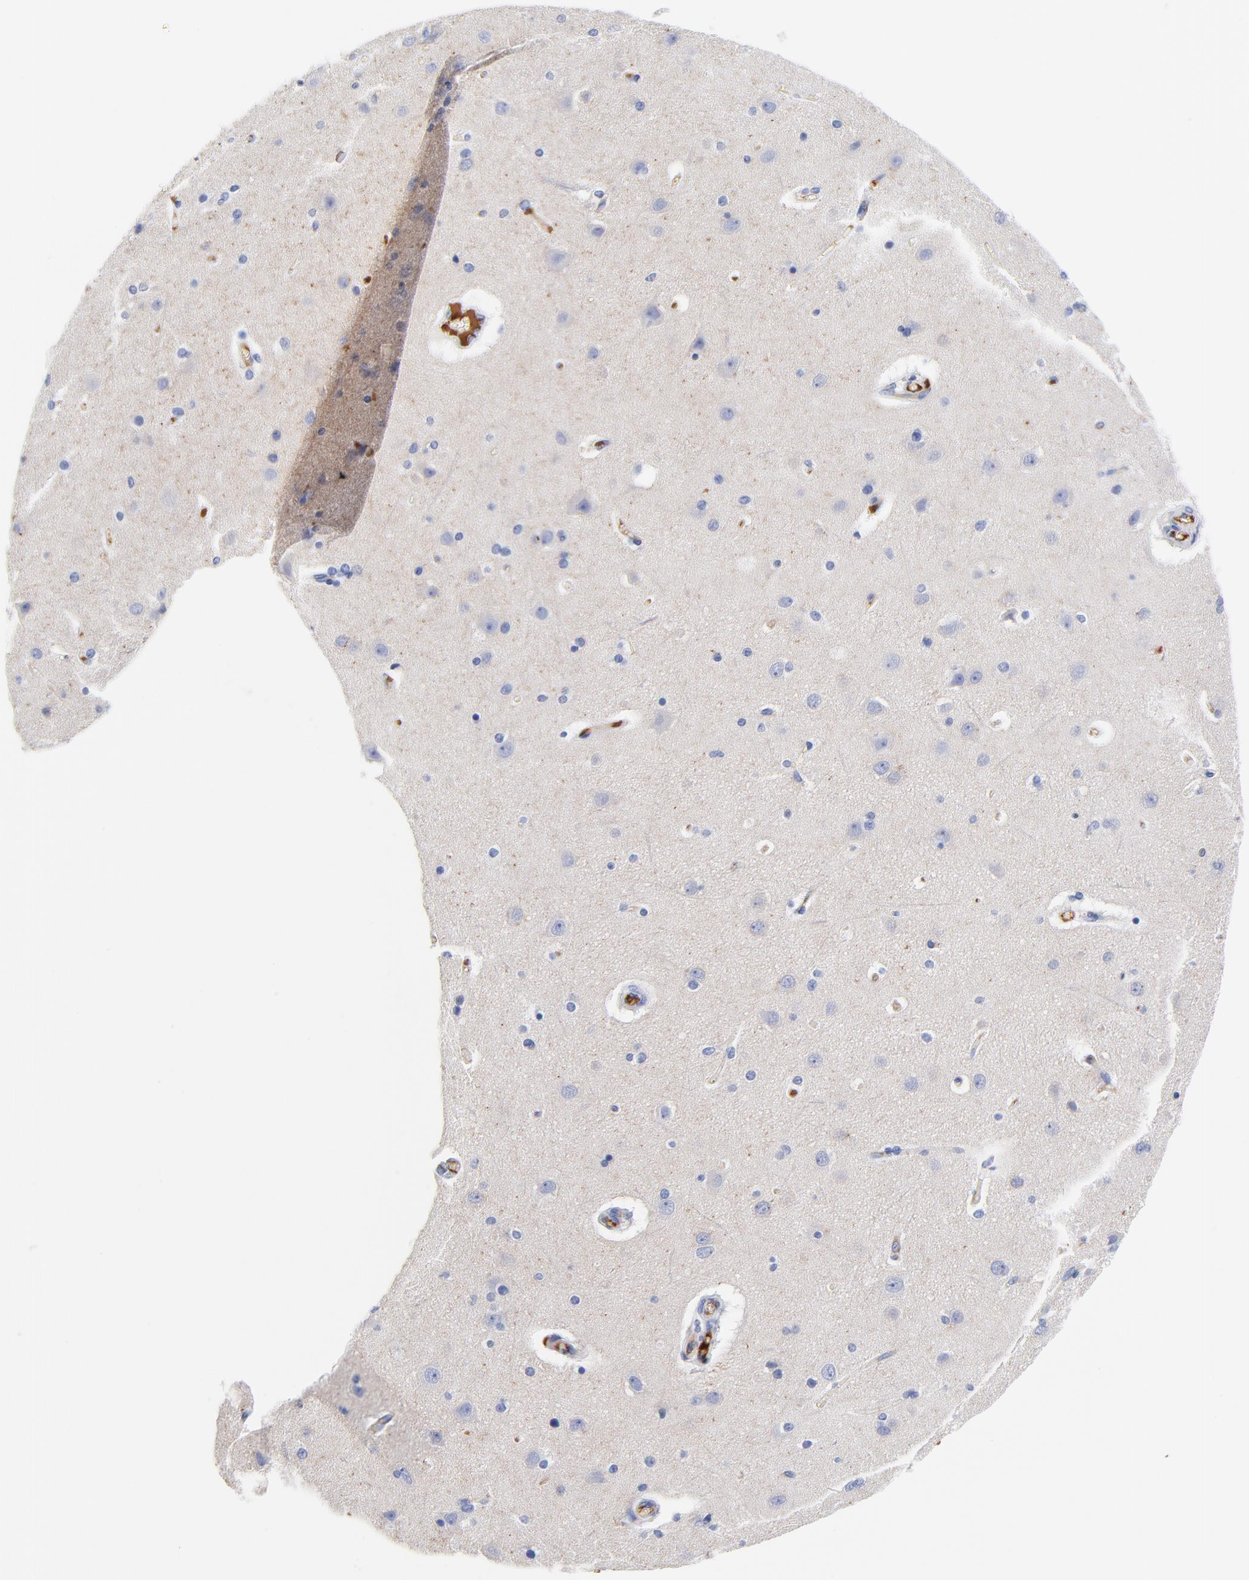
{"staining": {"intensity": "negative", "quantity": "none", "location": "none"}, "tissue": "cerebral cortex", "cell_type": "Endothelial cells", "image_type": "normal", "snomed": [{"axis": "morphology", "description": "Normal tissue, NOS"}, {"axis": "topography", "description": "Cerebral cortex"}], "caption": "Endothelial cells show no significant staining in benign cerebral cortex.", "gene": "IGLV3", "patient": {"sex": "female", "age": 54}}